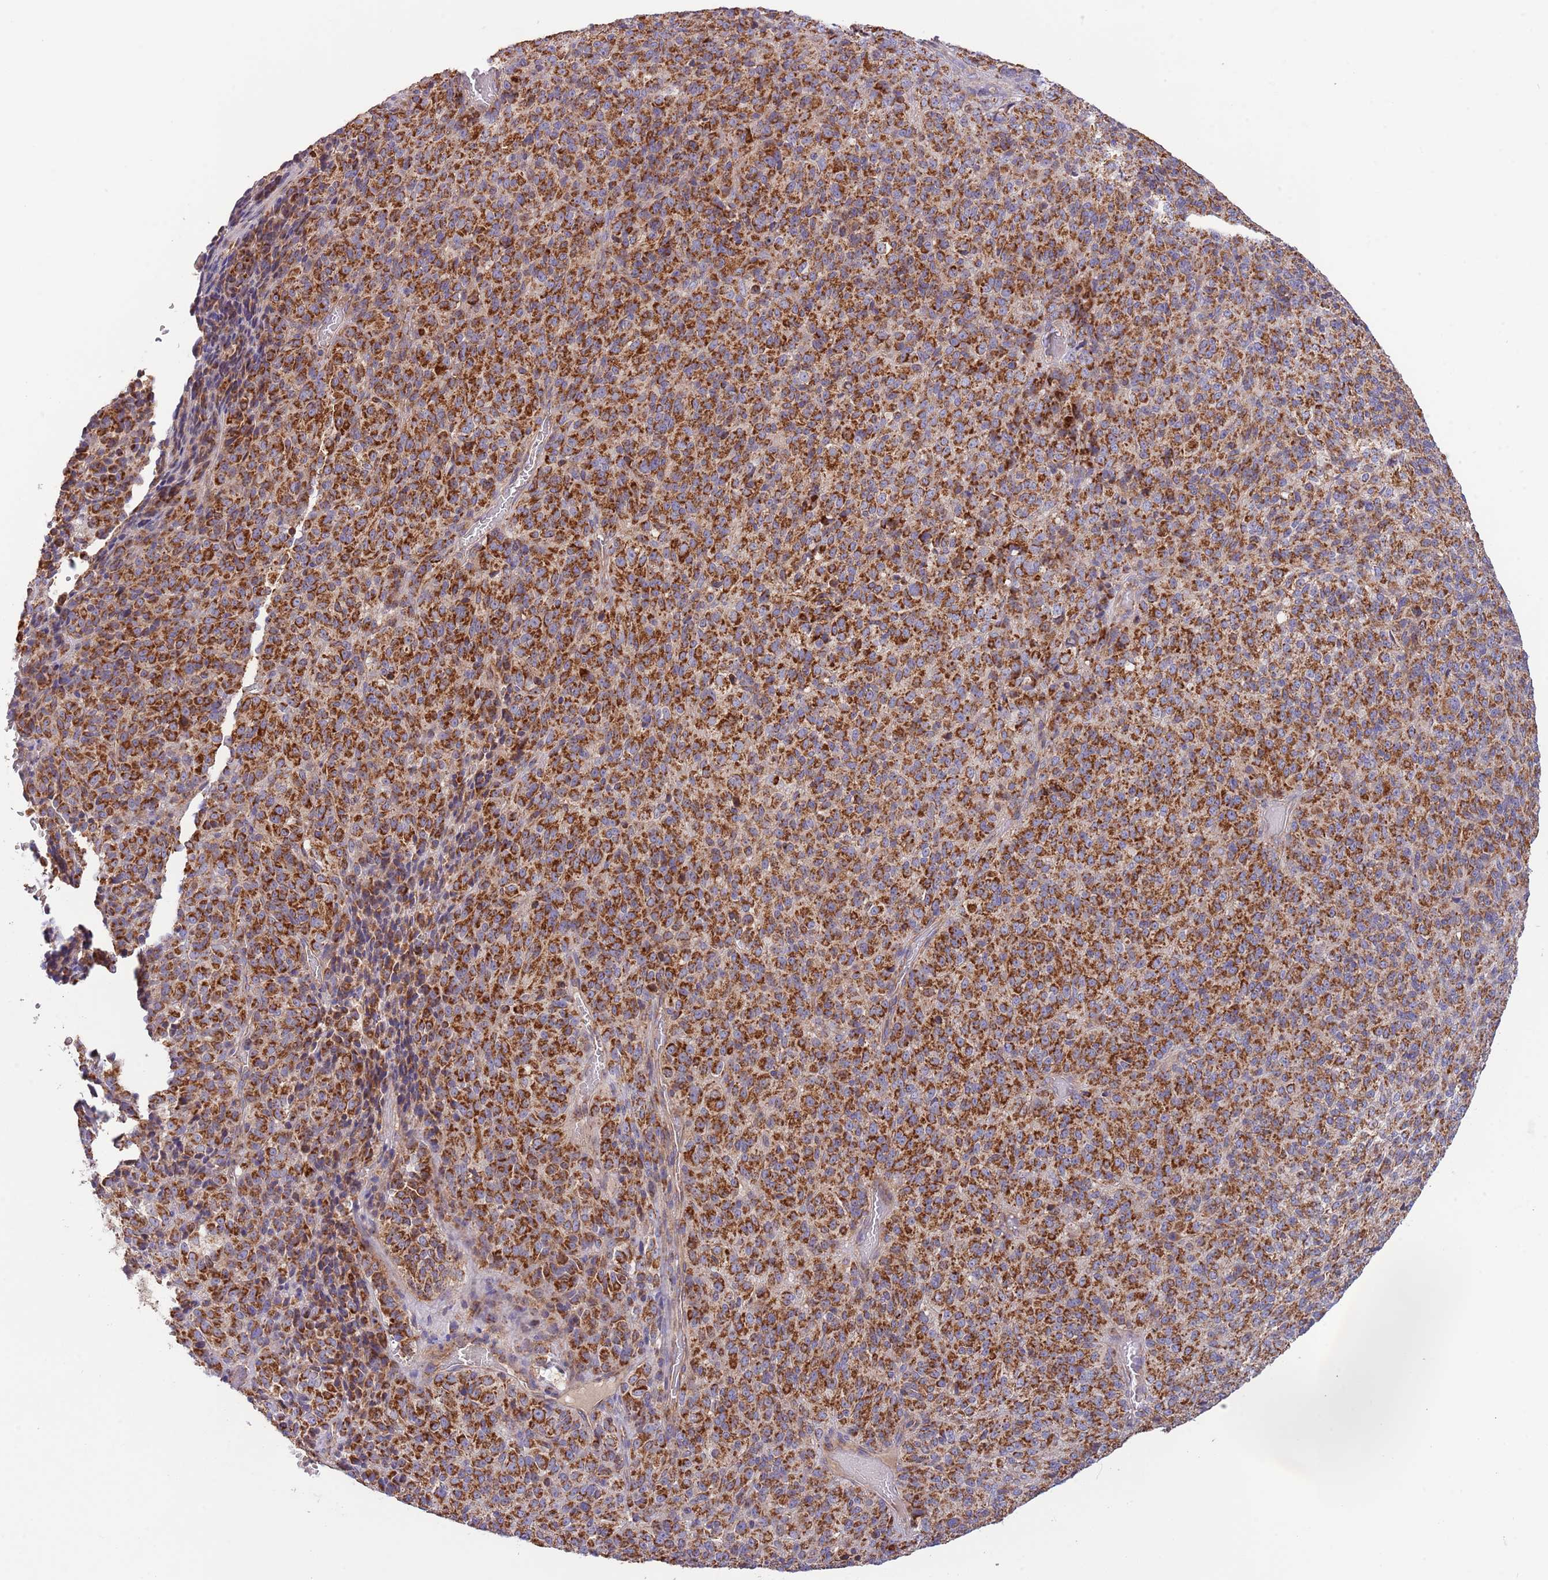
{"staining": {"intensity": "strong", "quantity": ">75%", "location": "cytoplasmic/membranous"}, "tissue": "melanoma", "cell_type": "Tumor cells", "image_type": "cancer", "snomed": [{"axis": "morphology", "description": "Malignant melanoma, Metastatic site"}, {"axis": "topography", "description": "Brain"}], "caption": "Tumor cells show strong cytoplasmic/membranous expression in approximately >75% of cells in melanoma. The staining is performed using DAB brown chromogen to label protein expression. The nuclei are counter-stained blue using hematoxylin.", "gene": "DNAJA3", "patient": {"sex": "female", "age": 56}}